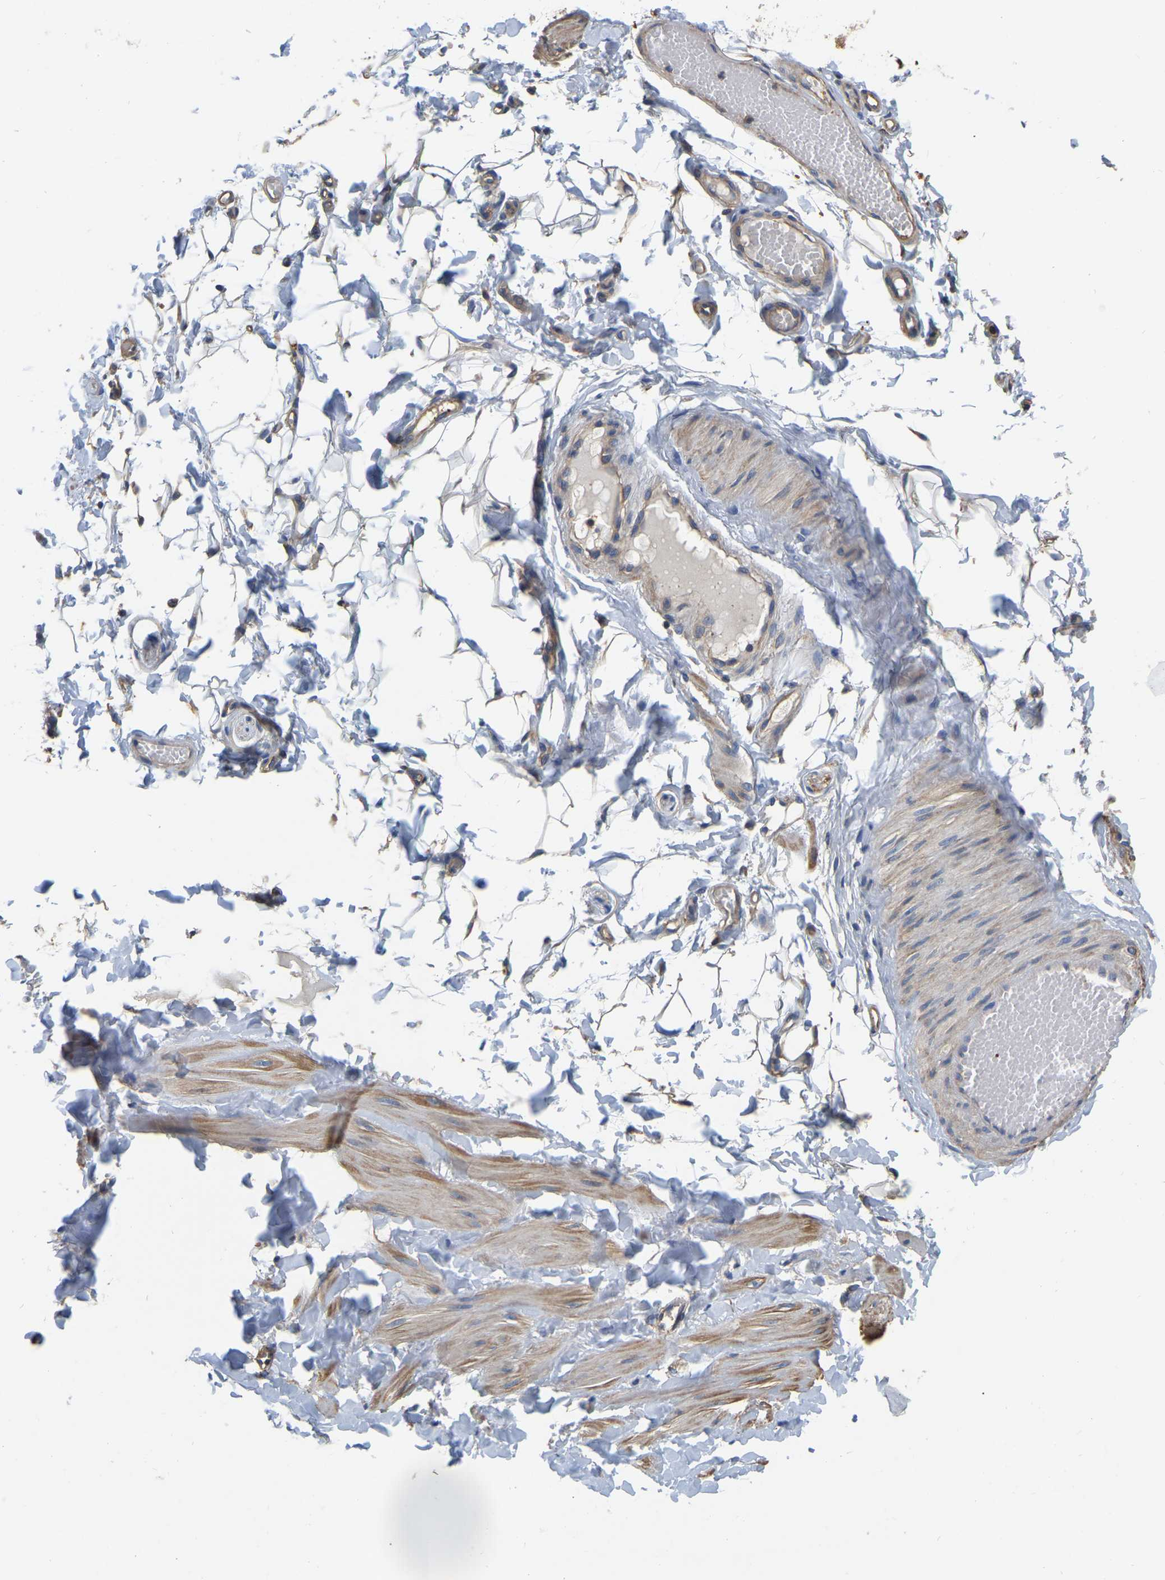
{"staining": {"intensity": "weak", "quantity": "<25%", "location": "cytoplasmic/membranous"}, "tissue": "adipose tissue", "cell_type": "Adipocytes", "image_type": "normal", "snomed": [{"axis": "morphology", "description": "Normal tissue, NOS"}, {"axis": "topography", "description": "Adipose tissue"}, {"axis": "topography", "description": "Vascular tissue"}, {"axis": "topography", "description": "Peripheral nerve tissue"}], "caption": "Immunohistochemical staining of benign human adipose tissue shows no significant positivity in adipocytes.", "gene": "GARS1", "patient": {"sex": "male", "age": 25}}